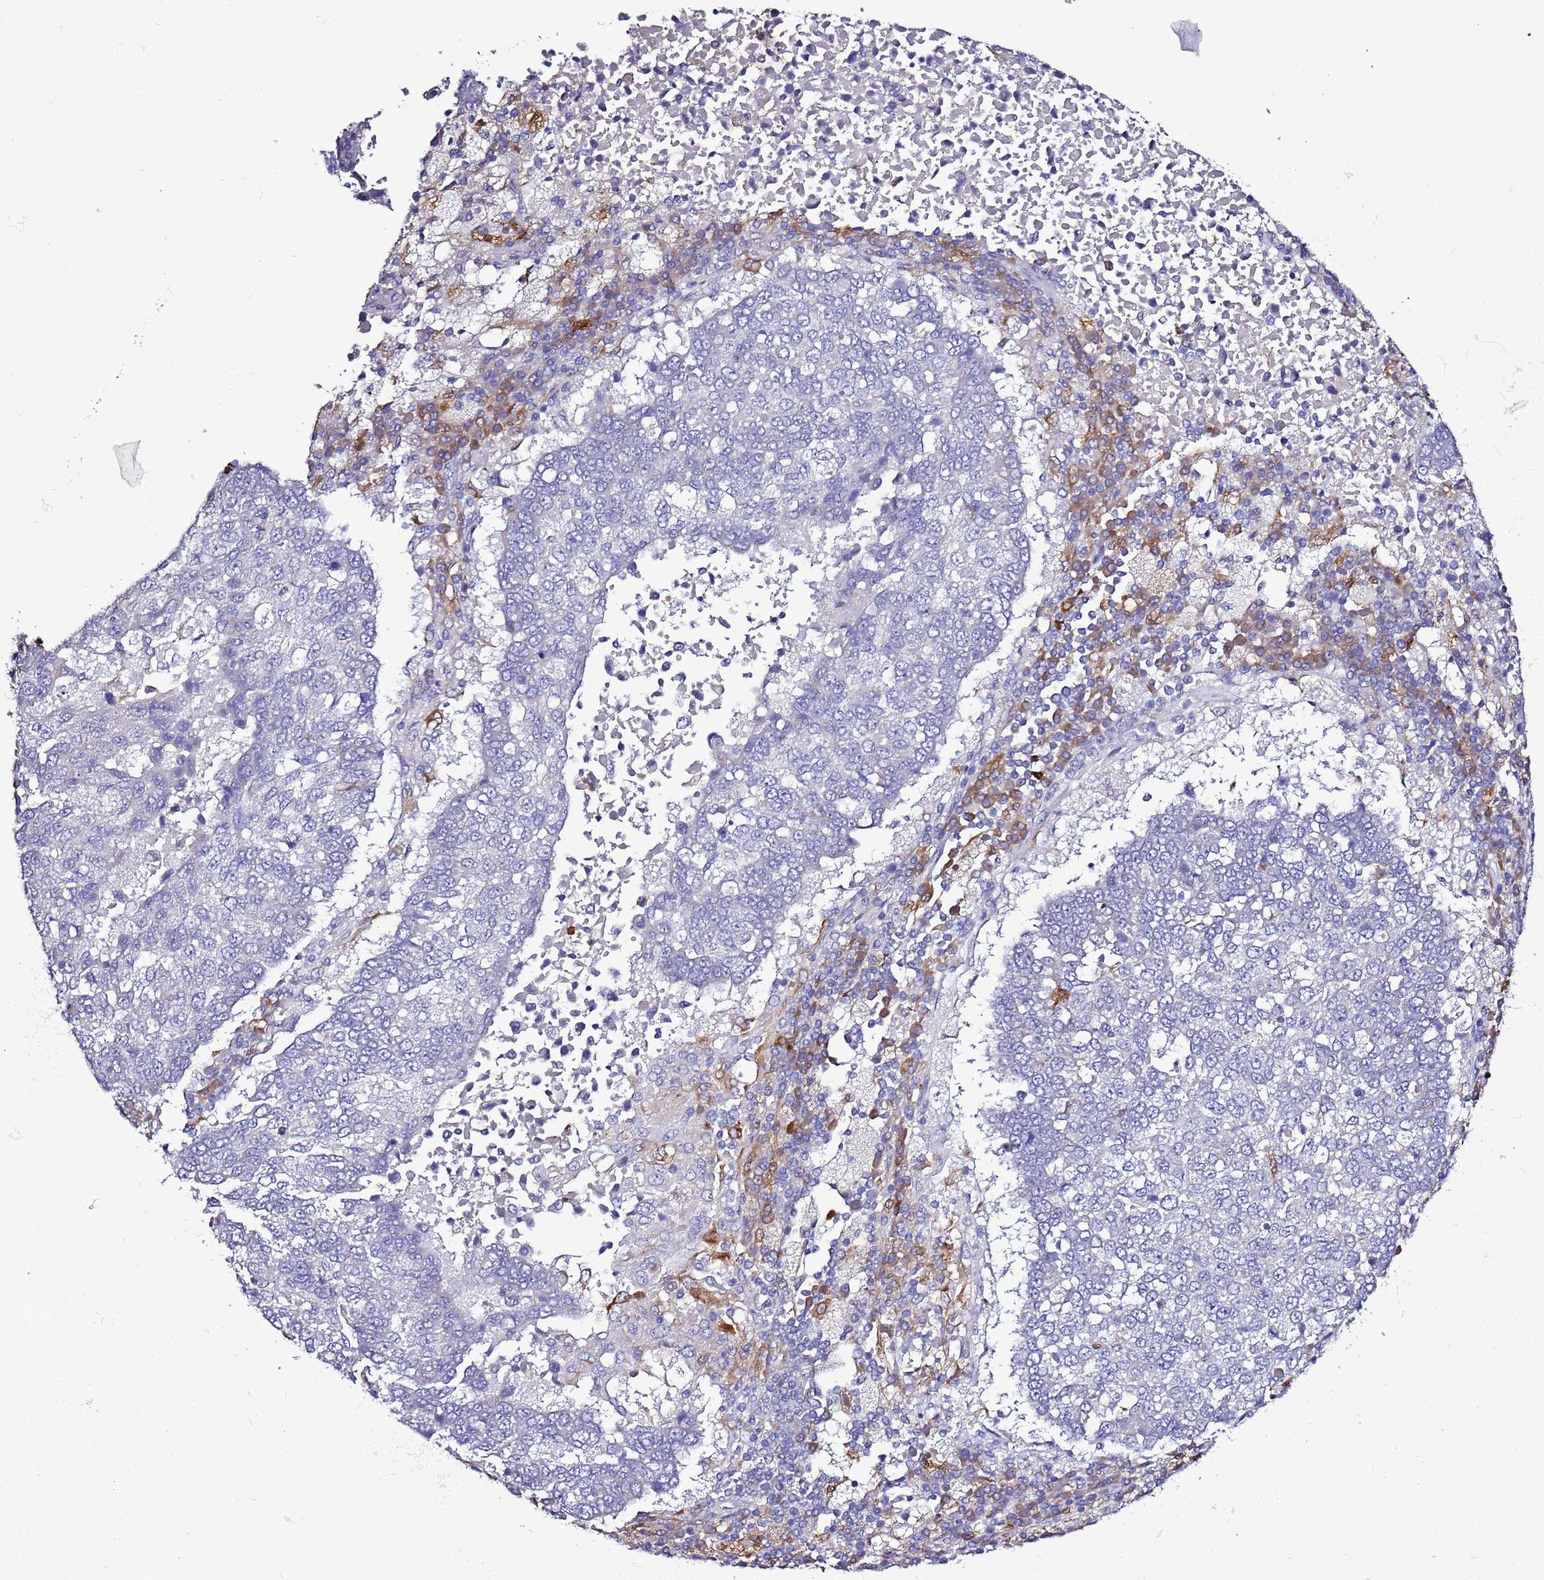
{"staining": {"intensity": "negative", "quantity": "none", "location": "none"}, "tissue": "lung cancer", "cell_type": "Tumor cells", "image_type": "cancer", "snomed": [{"axis": "morphology", "description": "Squamous cell carcinoma, NOS"}, {"axis": "topography", "description": "Lung"}], "caption": "Protein analysis of lung cancer (squamous cell carcinoma) reveals no significant positivity in tumor cells.", "gene": "SPCS1", "patient": {"sex": "male", "age": 73}}